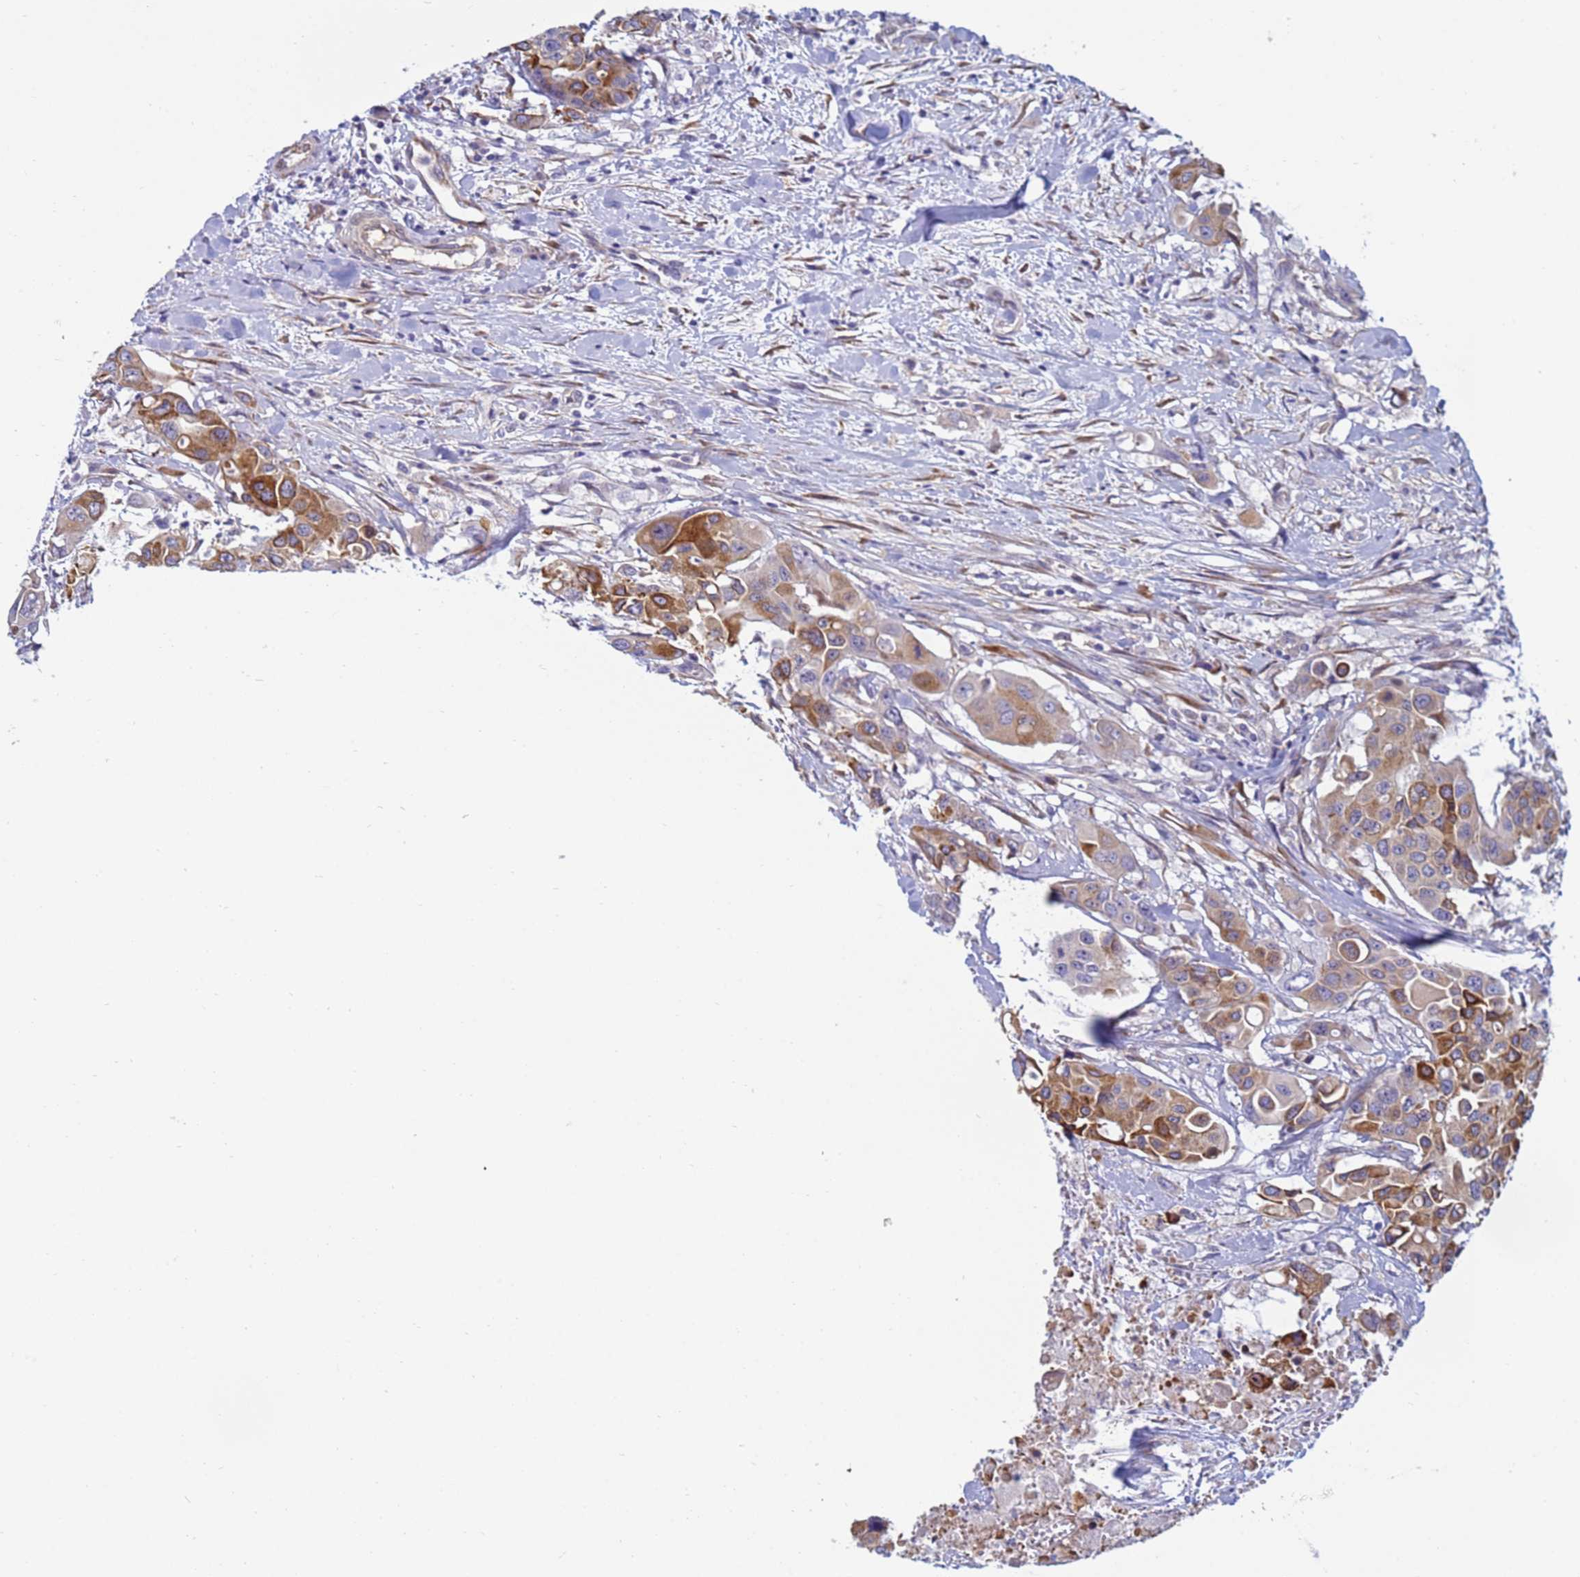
{"staining": {"intensity": "moderate", "quantity": "<25%", "location": "cytoplasmic/membranous"}, "tissue": "colorectal cancer", "cell_type": "Tumor cells", "image_type": "cancer", "snomed": [{"axis": "morphology", "description": "Adenocarcinoma, NOS"}, {"axis": "topography", "description": "Colon"}], "caption": "This is a micrograph of immunohistochemistry (IHC) staining of colorectal cancer, which shows moderate staining in the cytoplasmic/membranous of tumor cells.", "gene": "TRPC6", "patient": {"sex": "male", "age": 77}}